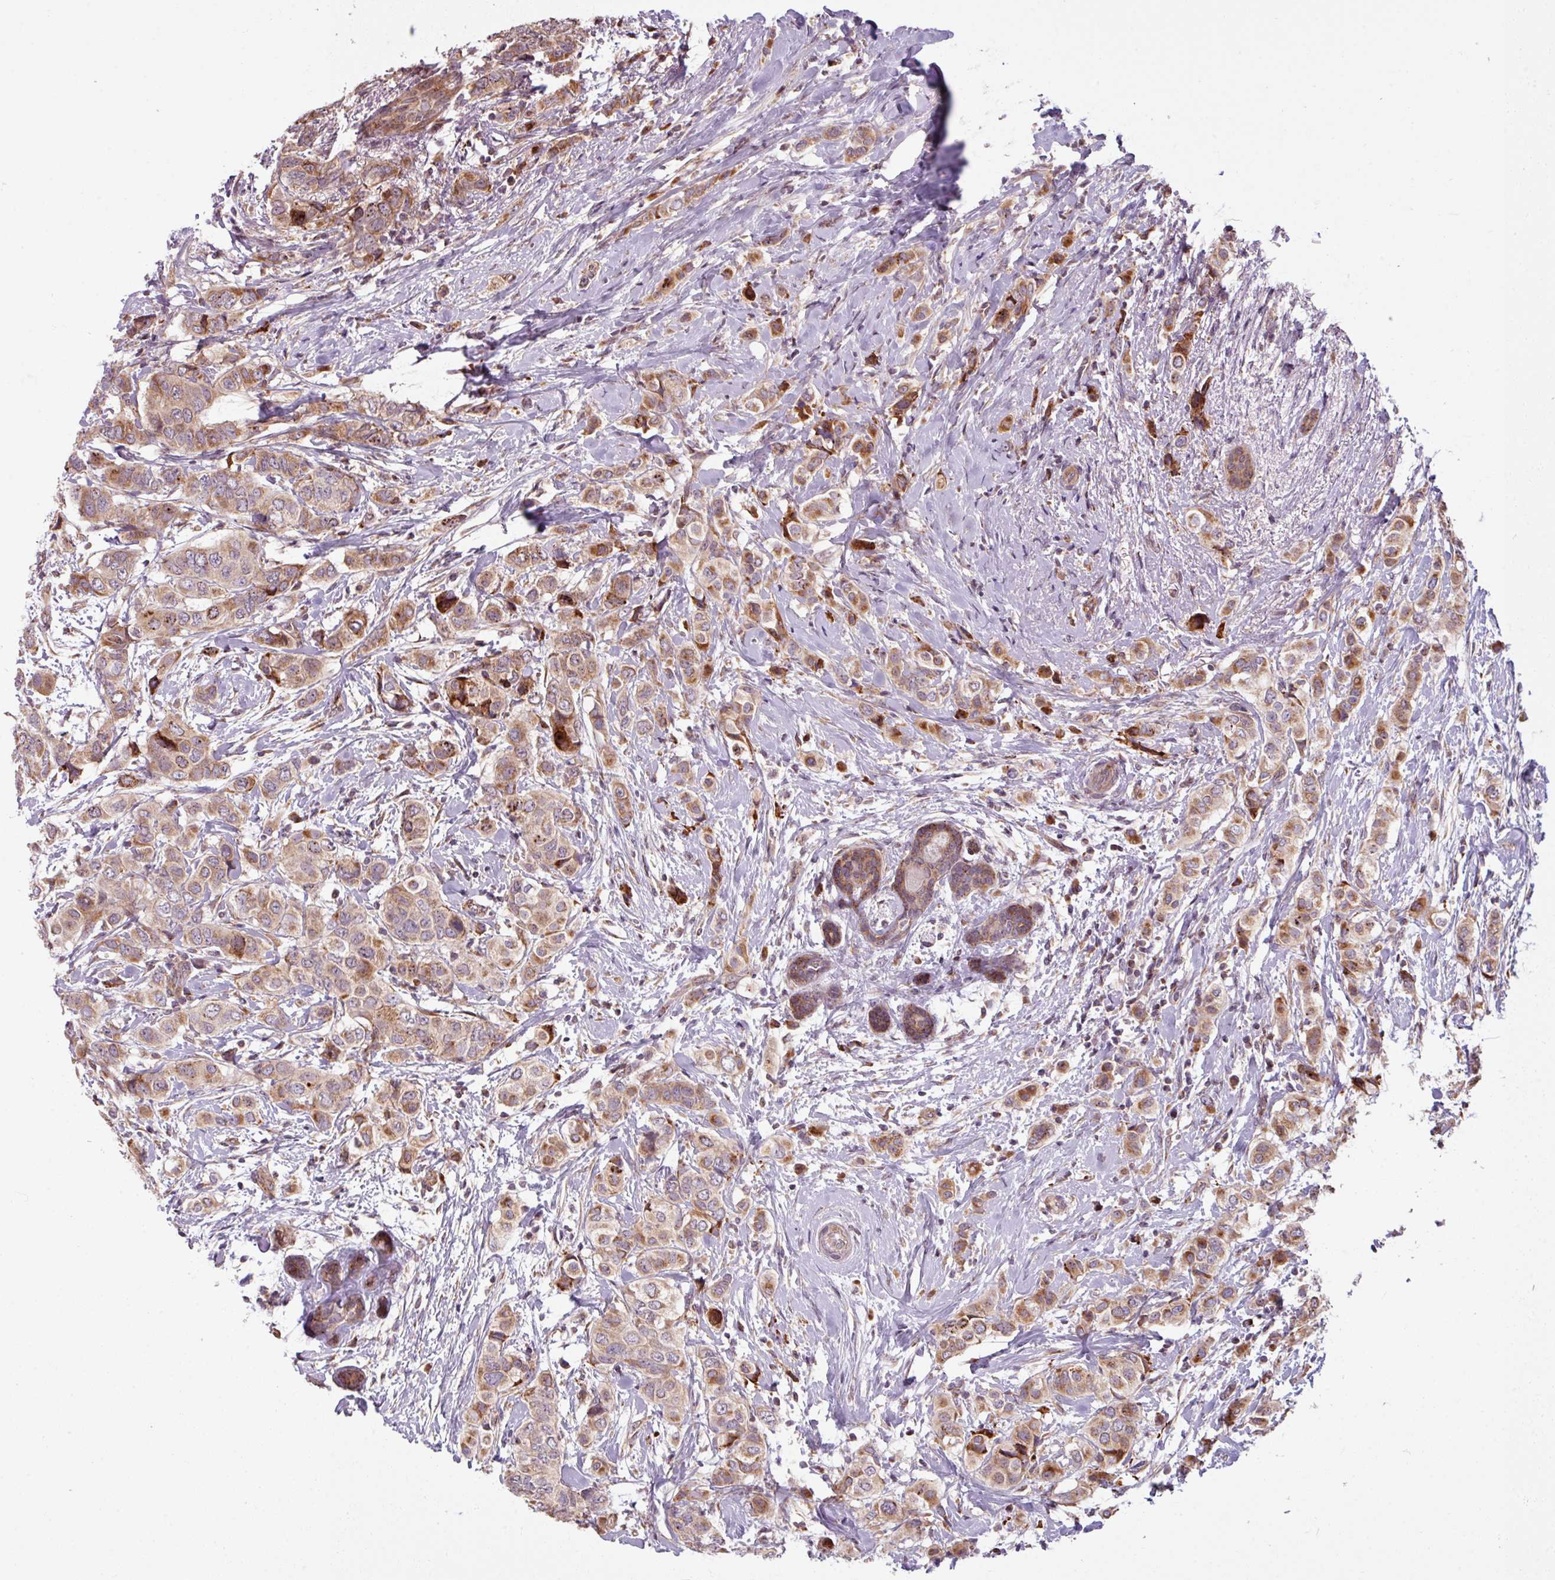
{"staining": {"intensity": "moderate", "quantity": "25%-75%", "location": "cytoplasmic/membranous"}, "tissue": "breast cancer", "cell_type": "Tumor cells", "image_type": "cancer", "snomed": [{"axis": "morphology", "description": "Lobular carcinoma"}, {"axis": "topography", "description": "Breast"}], "caption": "Protein staining shows moderate cytoplasmic/membranous staining in about 25%-75% of tumor cells in breast cancer. (brown staining indicates protein expression, while blue staining denotes nuclei).", "gene": "MAGT1", "patient": {"sex": "female", "age": 51}}